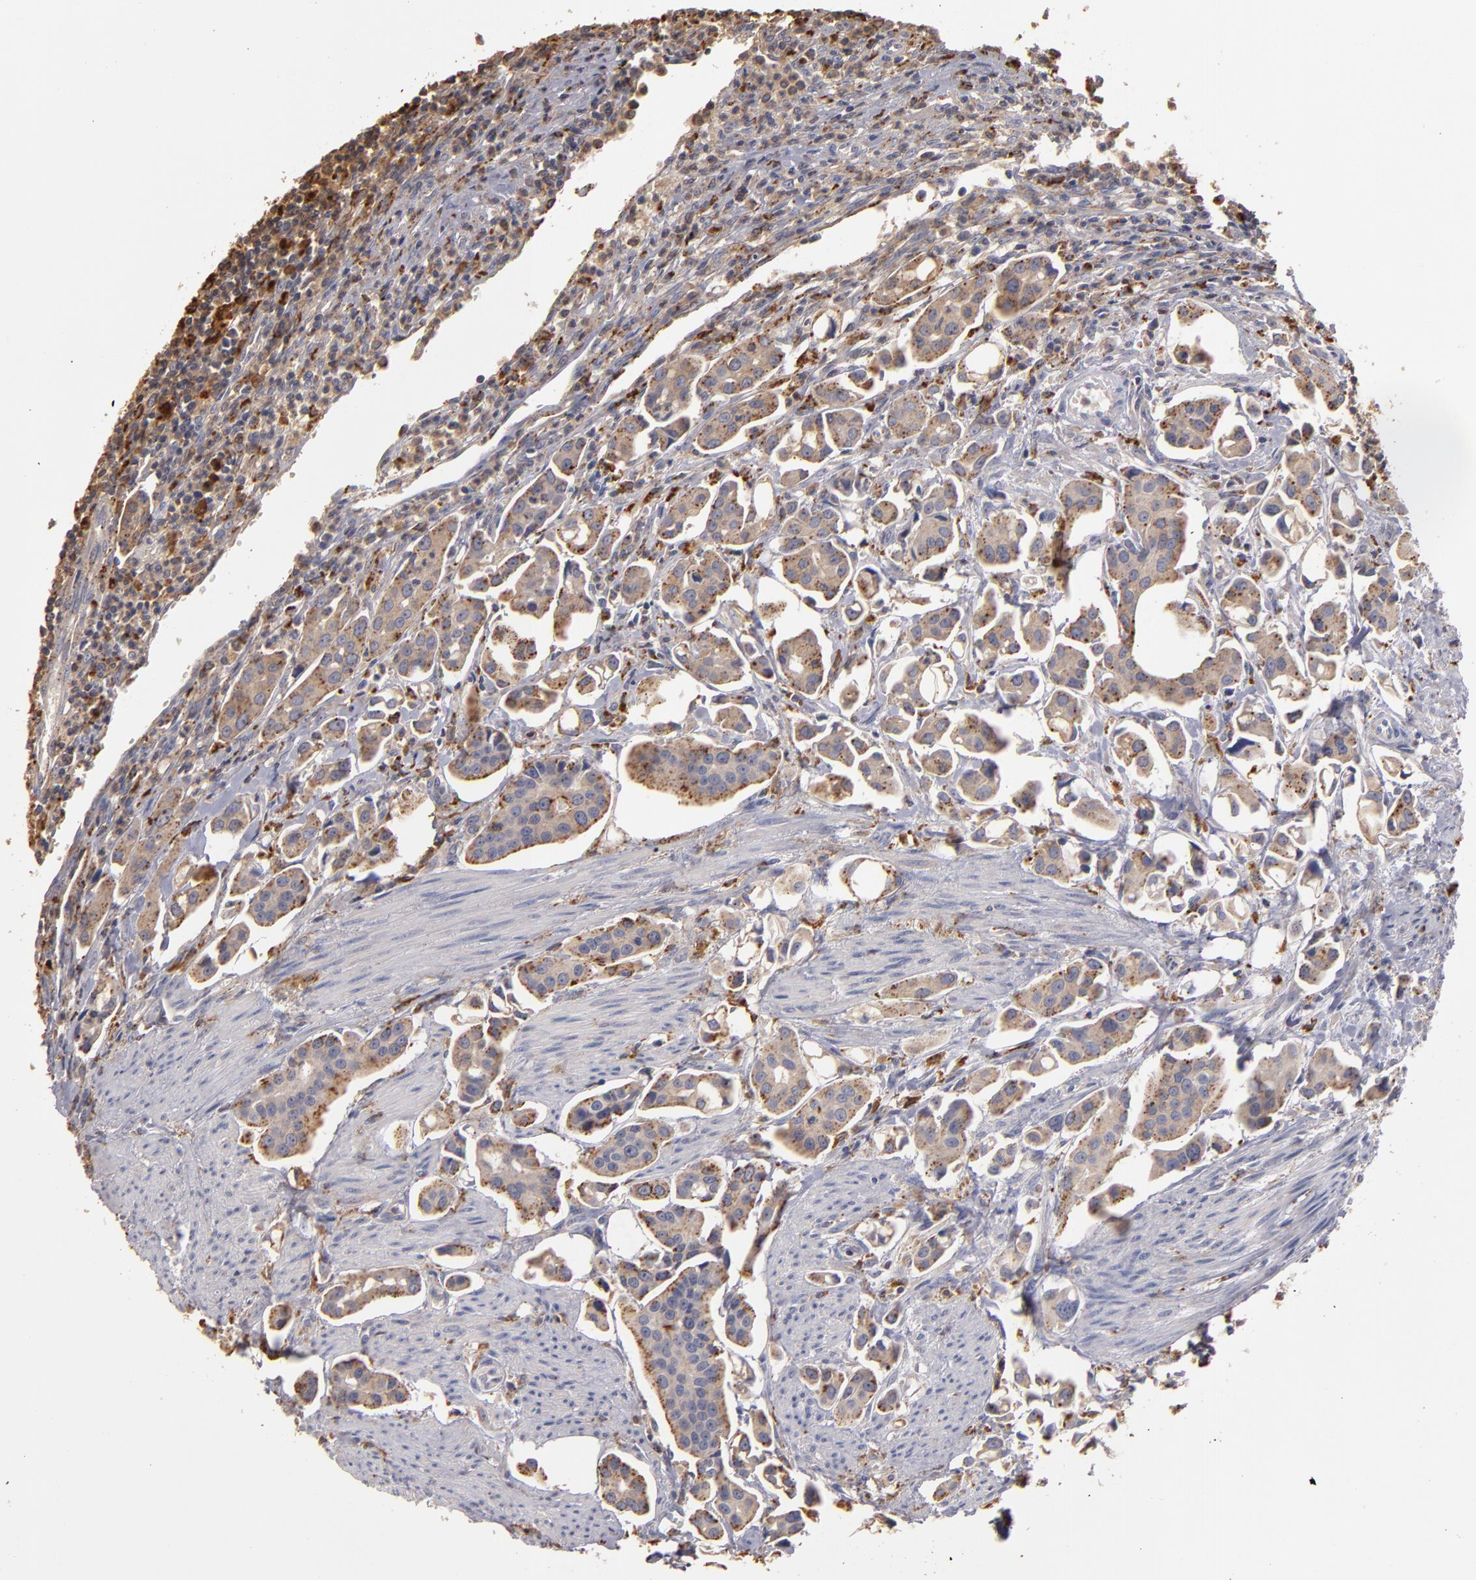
{"staining": {"intensity": "strong", "quantity": ">75%", "location": "cytoplasmic/membranous"}, "tissue": "urothelial cancer", "cell_type": "Tumor cells", "image_type": "cancer", "snomed": [{"axis": "morphology", "description": "Urothelial carcinoma, High grade"}, {"axis": "topography", "description": "Urinary bladder"}], "caption": "IHC micrograph of urothelial carcinoma (high-grade) stained for a protein (brown), which displays high levels of strong cytoplasmic/membranous positivity in about >75% of tumor cells.", "gene": "TRAF1", "patient": {"sex": "male", "age": 66}}